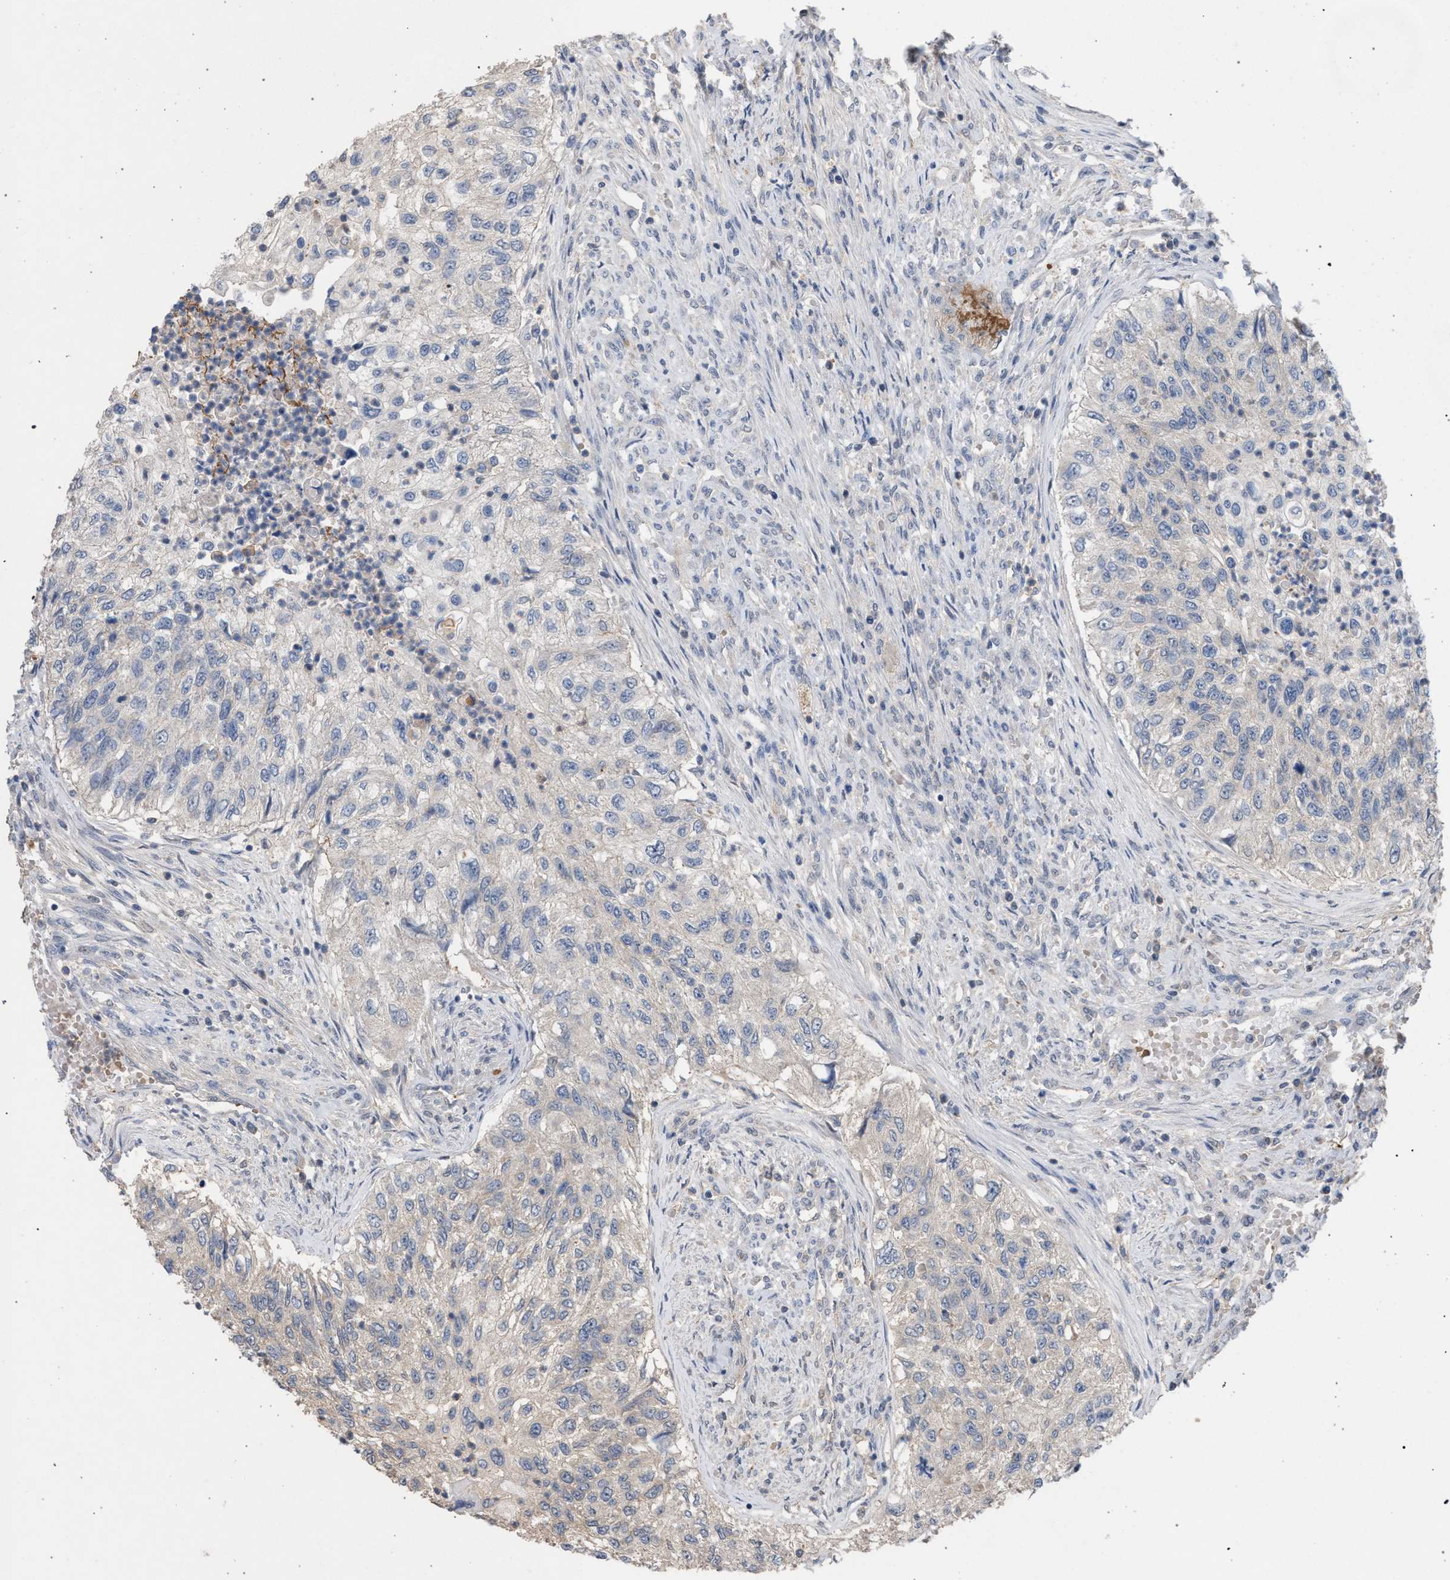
{"staining": {"intensity": "weak", "quantity": "<25%", "location": "cytoplasmic/membranous"}, "tissue": "urothelial cancer", "cell_type": "Tumor cells", "image_type": "cancer", "snomed": [{"axis": "morphology", "description": "Urothelial carcinoma, High grade"}, {"axis": "topography", "description": "Urinary bladder"}], "caption": "Immunohistochemistry (IHC) image of neoplastic tissue: high-grade urothelial carcinoma stained with DAB (3,3'-diaminobenzidine) reveals no significant protein expression in tumor cells.", "gene": "TECPR1", "patient": {"sex": "female", "age": 60}}